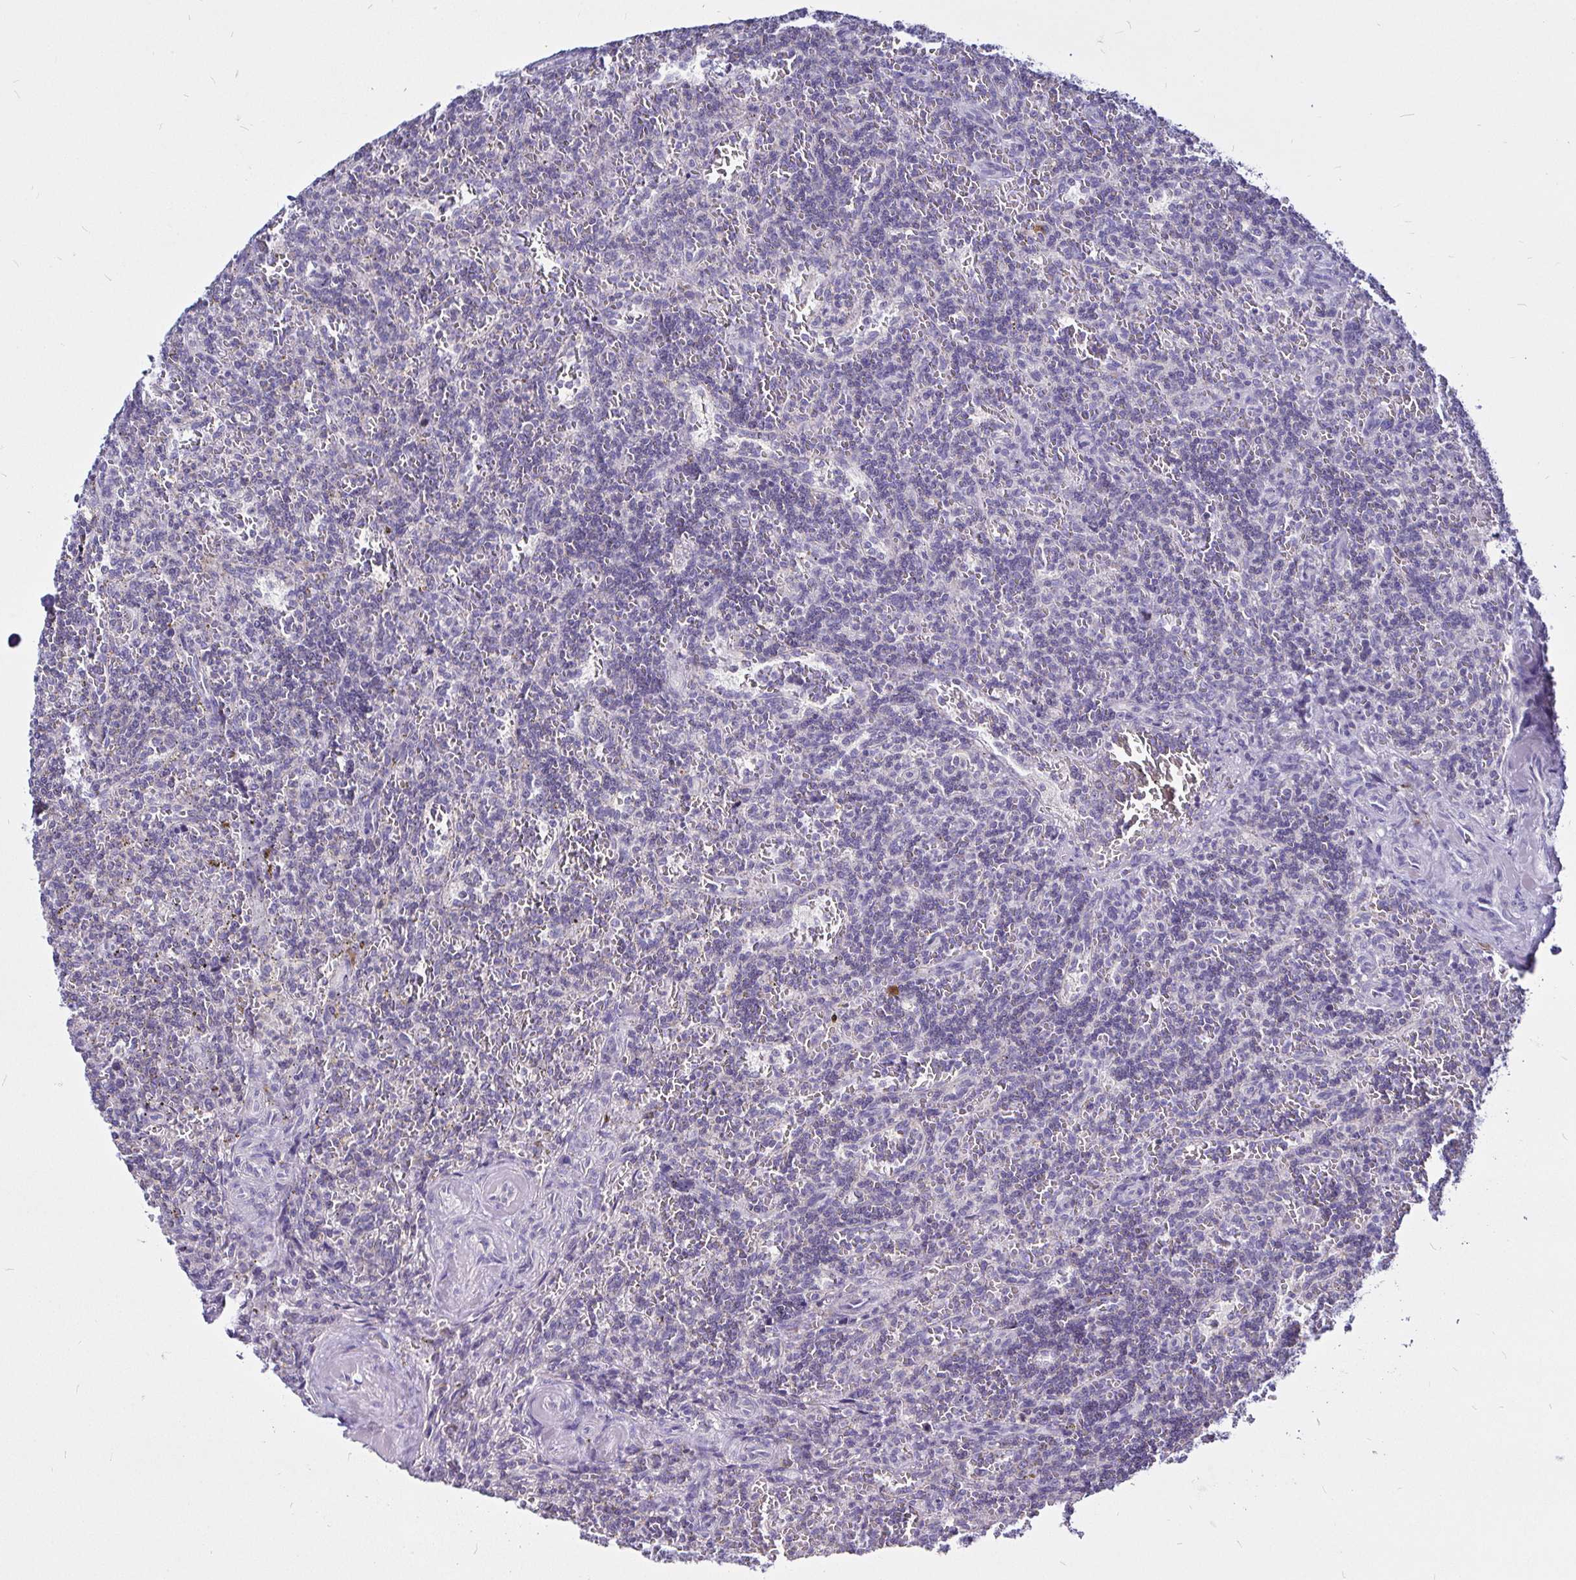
{"staining": {"intensity": "negative", "quantity": "none", "location": "none"}, "tissue": "lymphoma", "cell_type": "Tumor cells", "image_type": "cancer", "snomed": [{"axis": "morphology", "description": "Malignant lymphoma, non-Hodgkin's type, Low grade"}, {"axis": "topography", "description": "Spleen"}], "caption": "Human low-grade malignant lymphoma, non-Hodgkin's type stained for a protein using immunohistochemistry reveals no expression in tumor cells.", "gene": "PGAM2", "patient": {"sex": "male", "age": 73}}